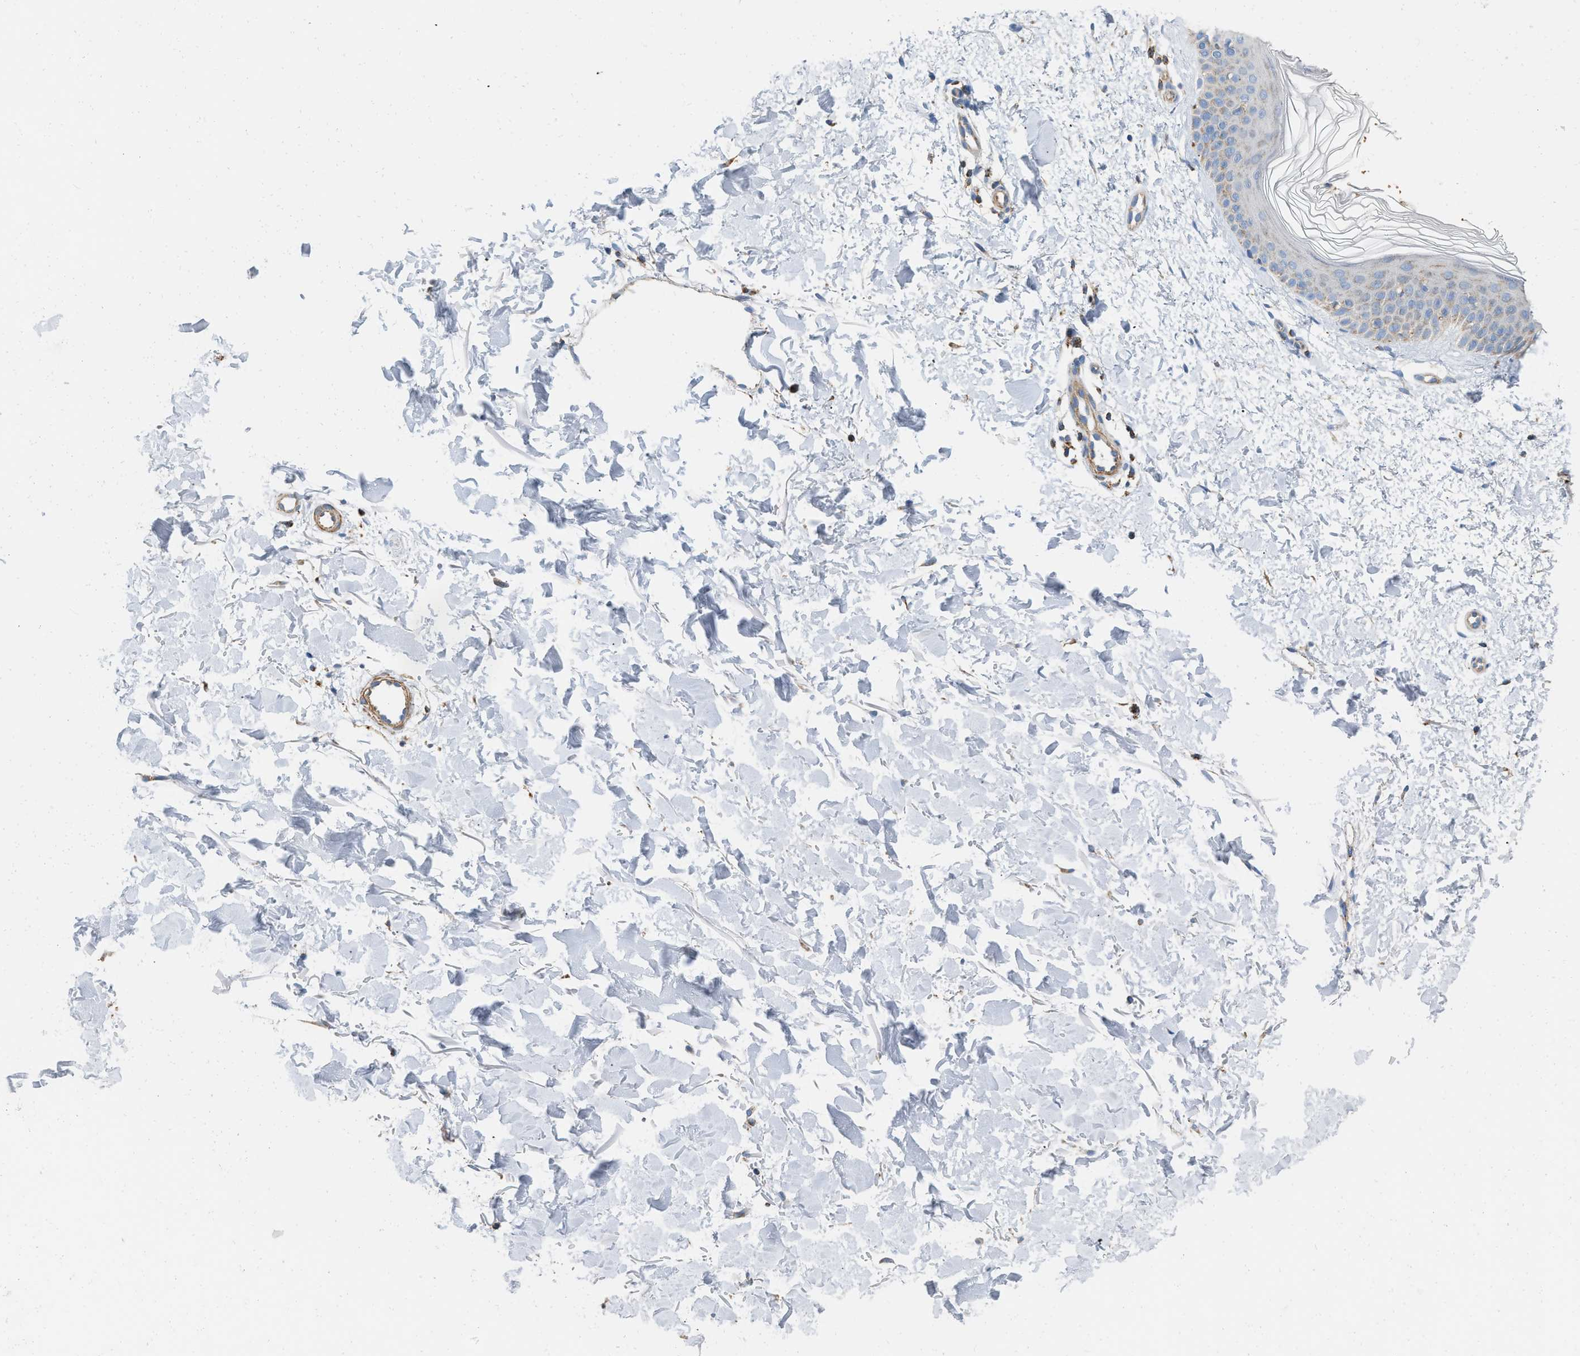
{"staining": {"intensity": "negative", "quantity": "none", "location": "none"}, "tissue": "skin", "cell_type": "Fibroblasts", "image_type": "normal", "snomed": [{"axis": "morphology", "description": "Normal tissue, NOS"}, {"axis": "morphology", "description": "Malignant melanoma, NOS"}, {"axis": "topography", "description": "Skin"}], "caption": "IHC of normal human skin shows no positivity in fibroblasts.", "gene": "GRB10", "patient": {"sex": "male", "age": 83}}